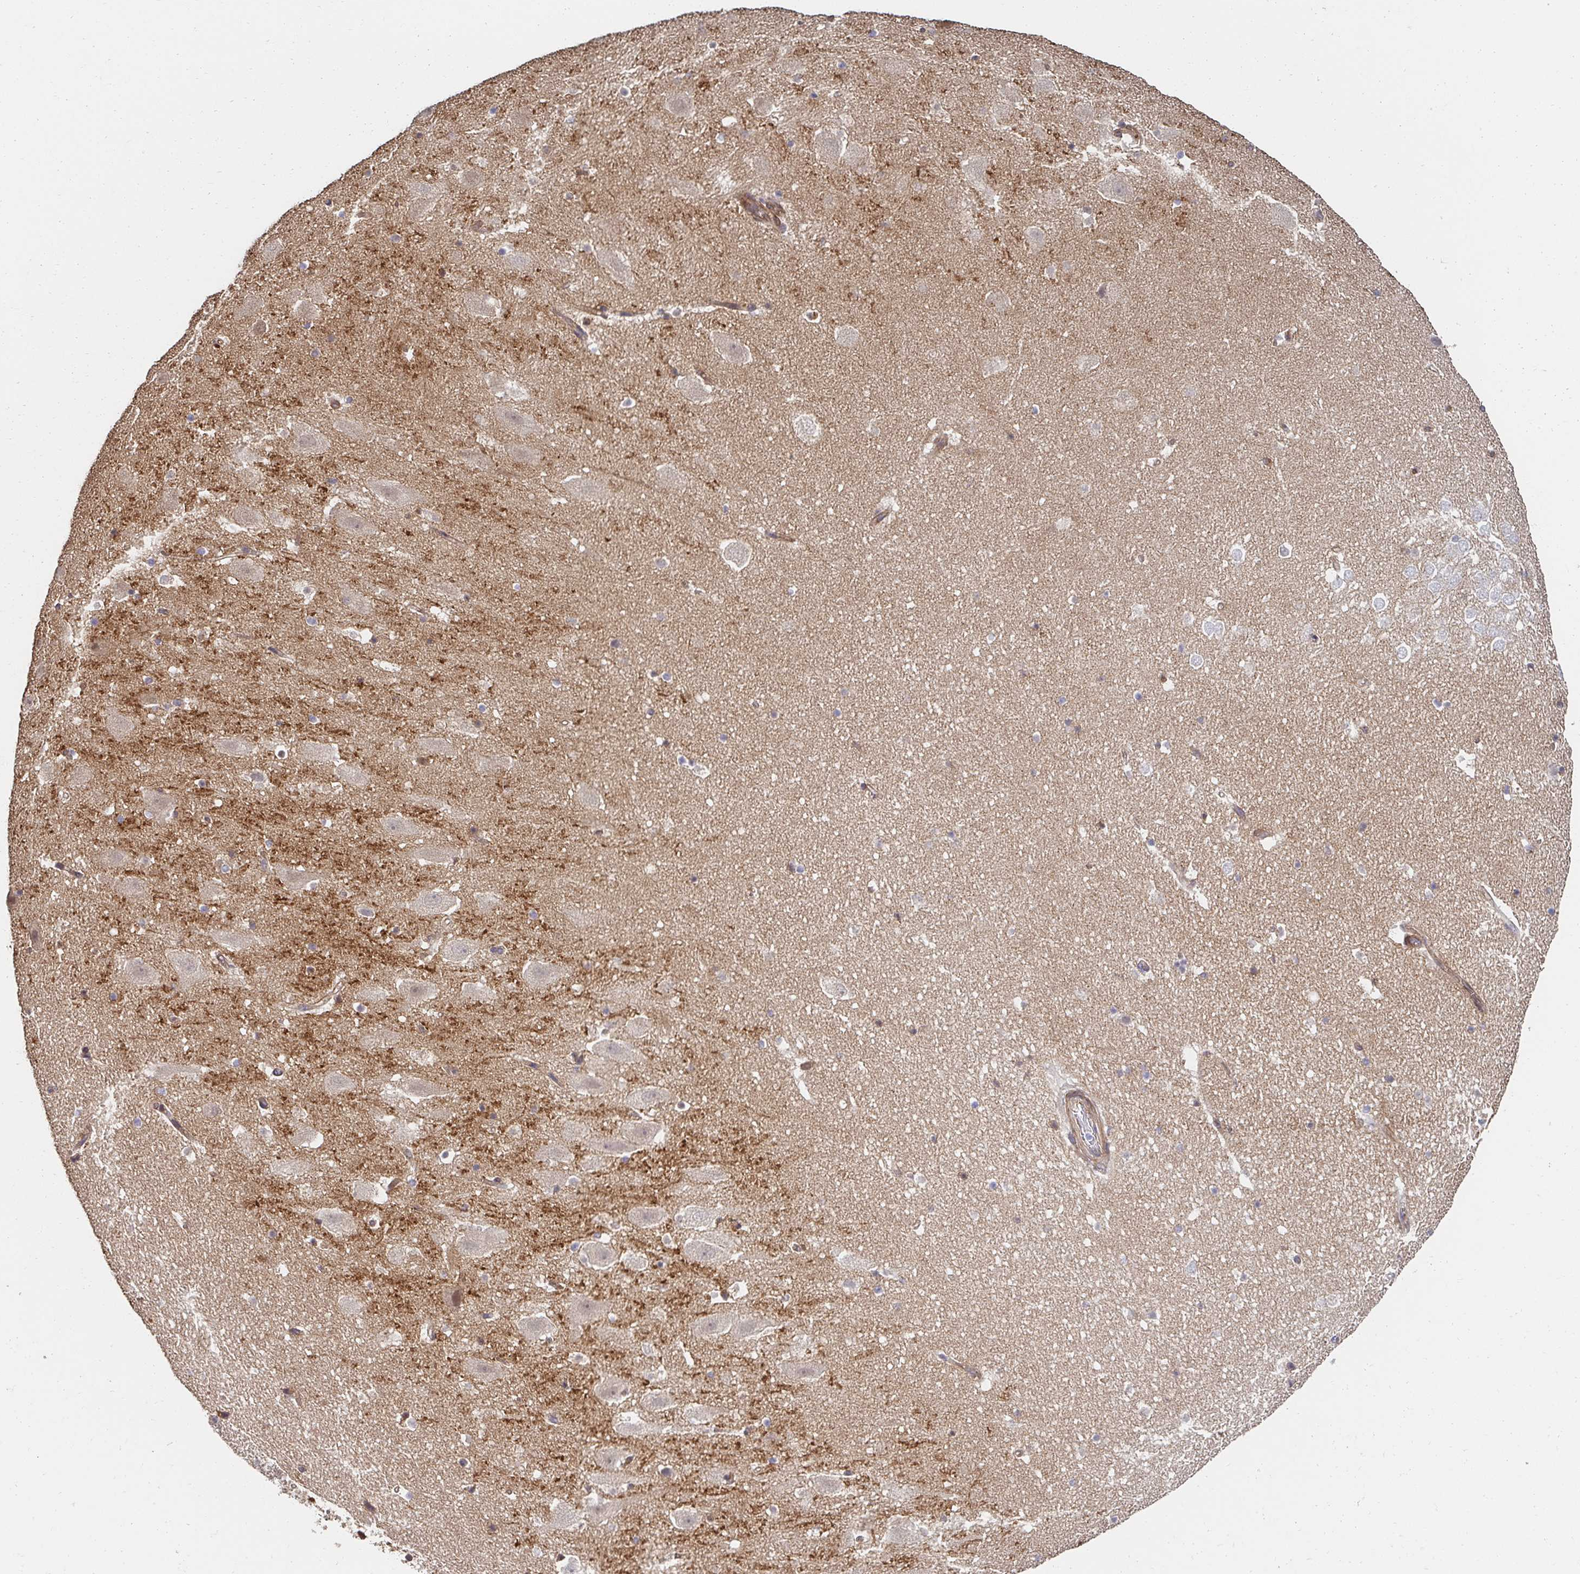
{"staining": {"intensity": "weak", "quantity": "<25%", "location": "nuclear"}, "tissue": "hippocampus", "cell_type": "Glial cells", "image_type": "normal", "snomed": [{"axis": "morphology", "description": "Normal tissue, NOS"}, {"axis": "topography", "description": "Hippocampus"}], "caption": "This is a image of immunohistochemistry staining of benign hippocampus, which shows no staining in glial cells. (Immunohistochemistry (ihc), brightfield microscopy, high magnification).", "gene": "APBB1", "patient": {"sex": "female", "age": 42}}